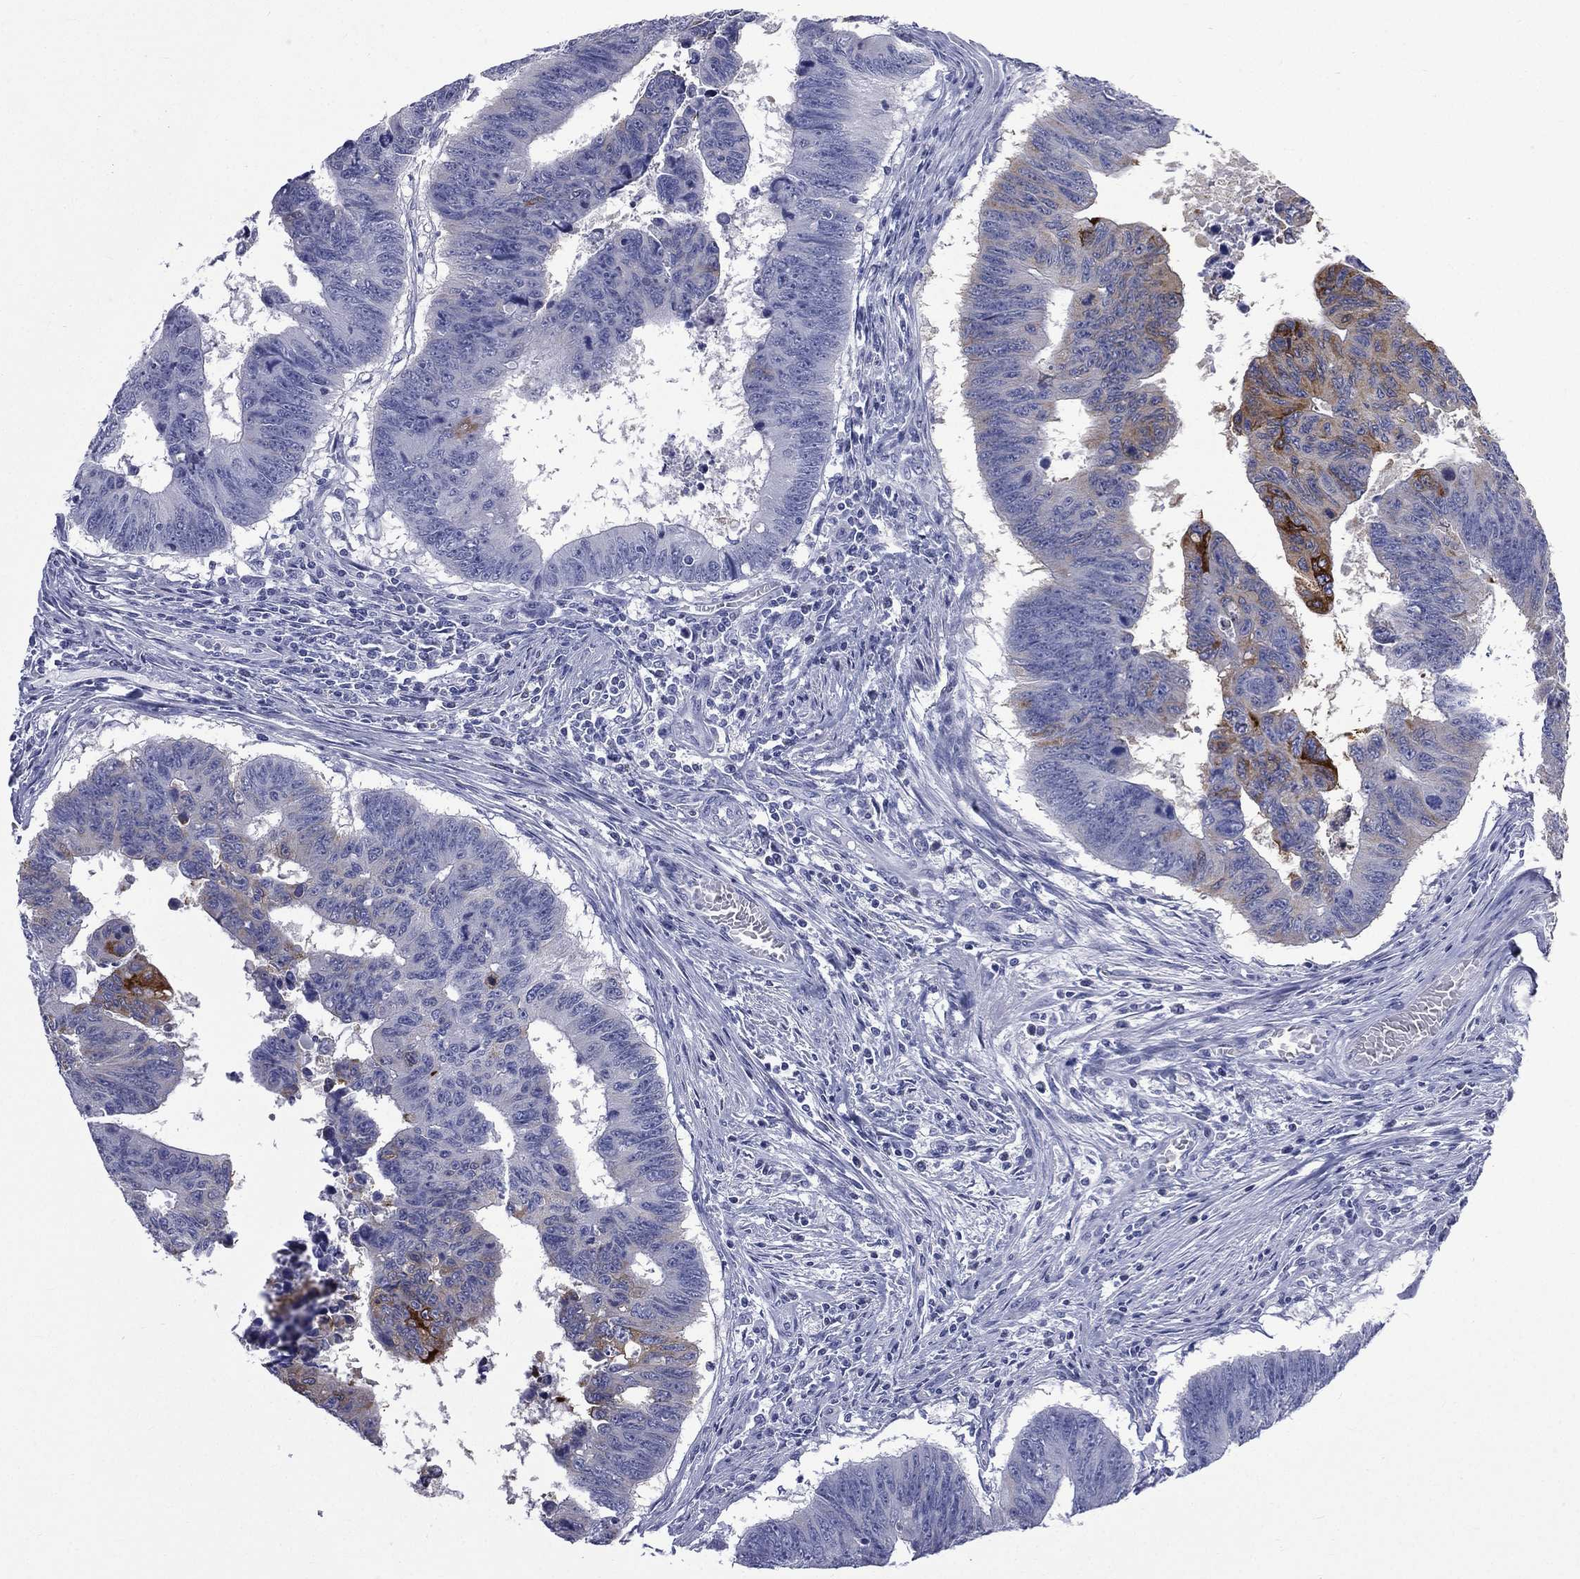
{"staining": {"intensity": "strong", "quantity": "<25%", "location": "cytoplasmic/membranous"}, "tissue": "colorectal cancer", "cell_type": "Tumor cells", "image_type": "cancer", "snomed": [{"axis": "morphology", "description": "Adenocarcinoma, NOS"}, {"axis": "topography", "description": "Rectum"}], "caption": "A micrograph showing strong cytoplasmic/membranous staining in approximately <25% of tumor cells in adenocarcinoma (colorectal), as visualized by brown immunohistochemical staining.", "gene": "CES2", "patient": {"sex": "female", "age": 85}}